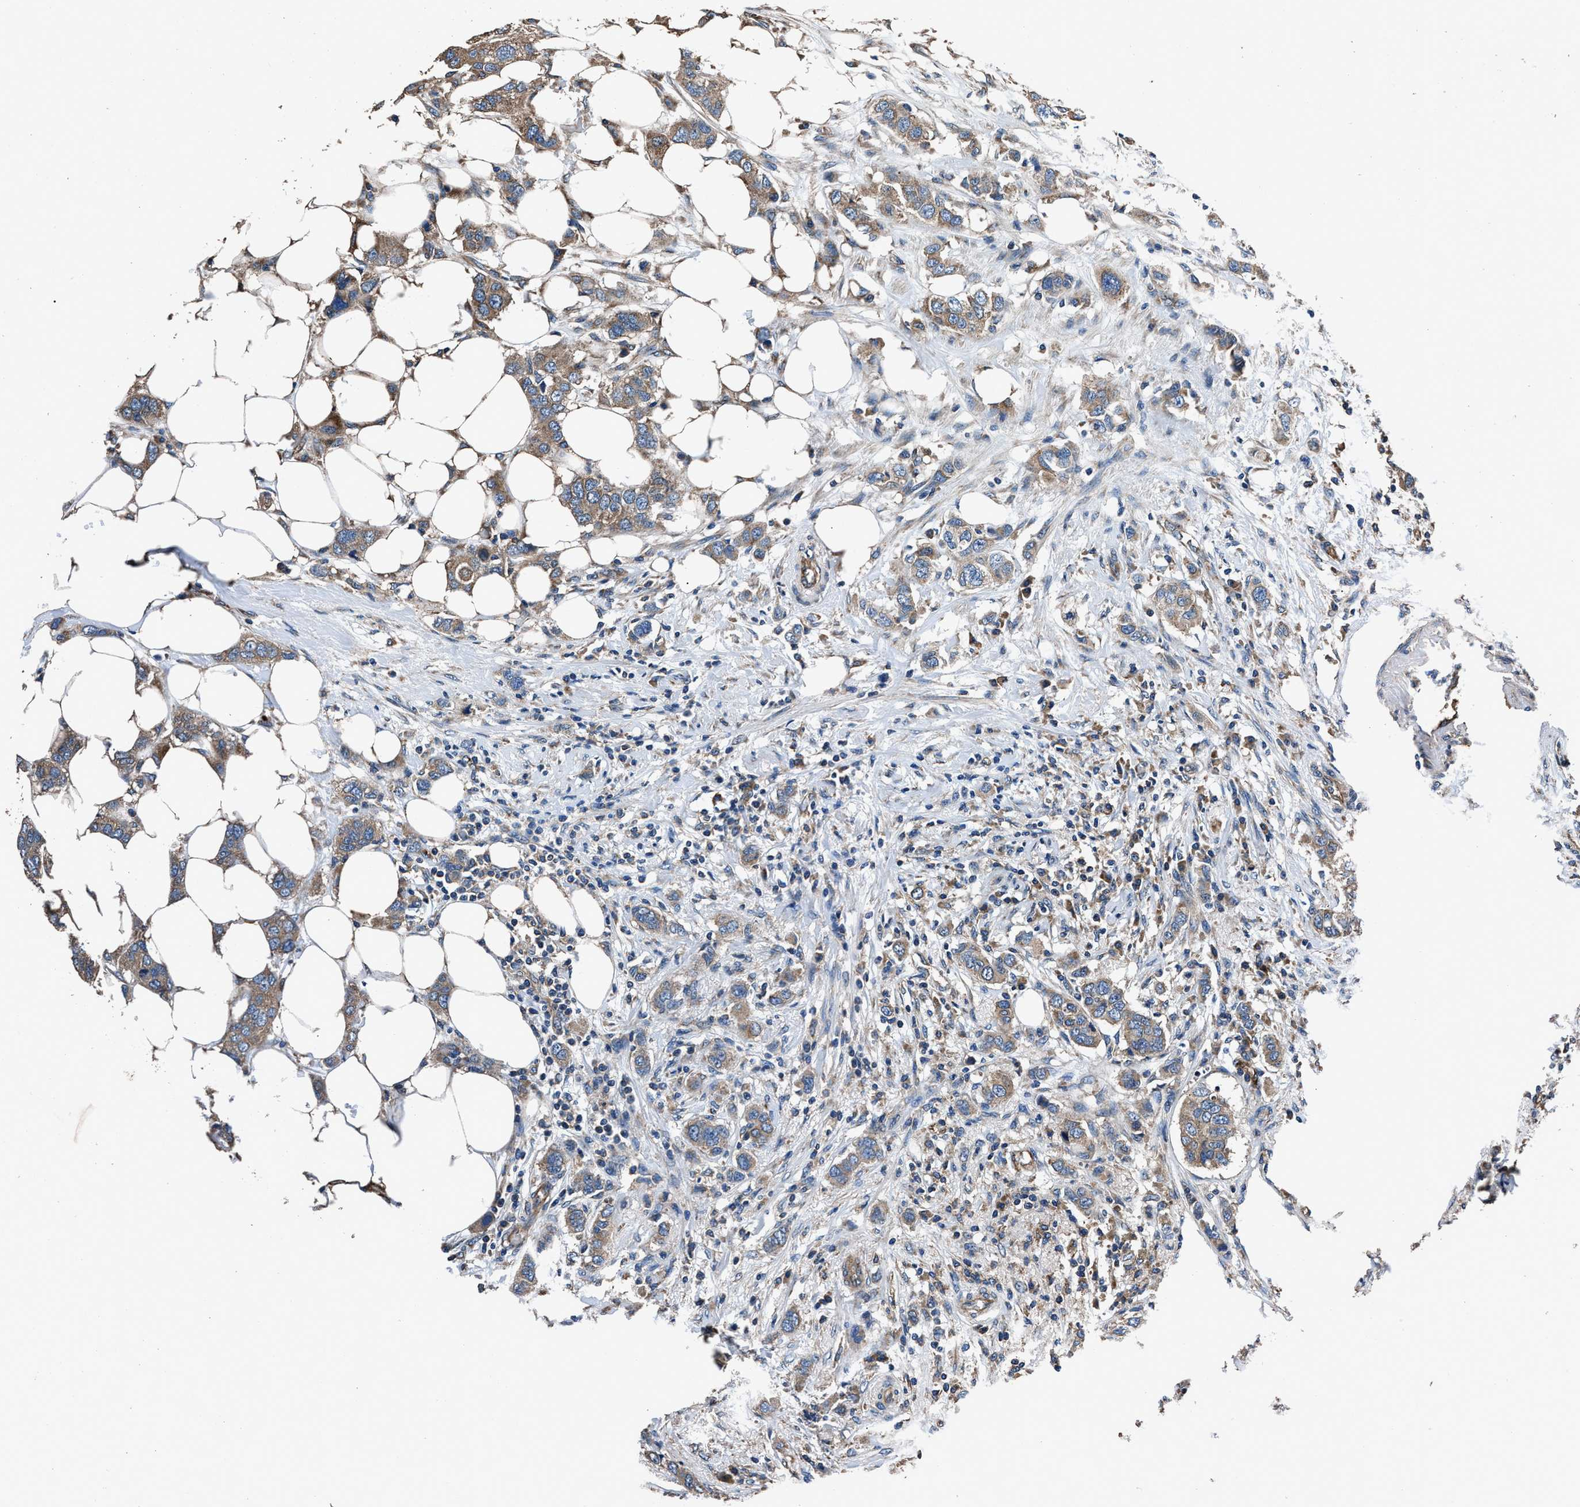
{"staining": {"intensity": "moderate", "quantity": ">75%", "location": "cytoplasmic/membranous"}, "tissue": "breast cancer", "cell_type": "Tumor cells", "image_type": "cancer", "snomed": [{"axis": "morphology", "description": "Duct carcinoma"}, {"axis": "topography", "description": "Breast"}], "caption": "This micrograph demonstrates immunohistochemistry (IHC) staining of invasive ductal carcinoma (breast), with medium moderate cytoplasmic/membranous positivity in approximately >75% of tumor cells.", "gene": "DHRS7B", "patient": {"sex": "female", "age": 50}}